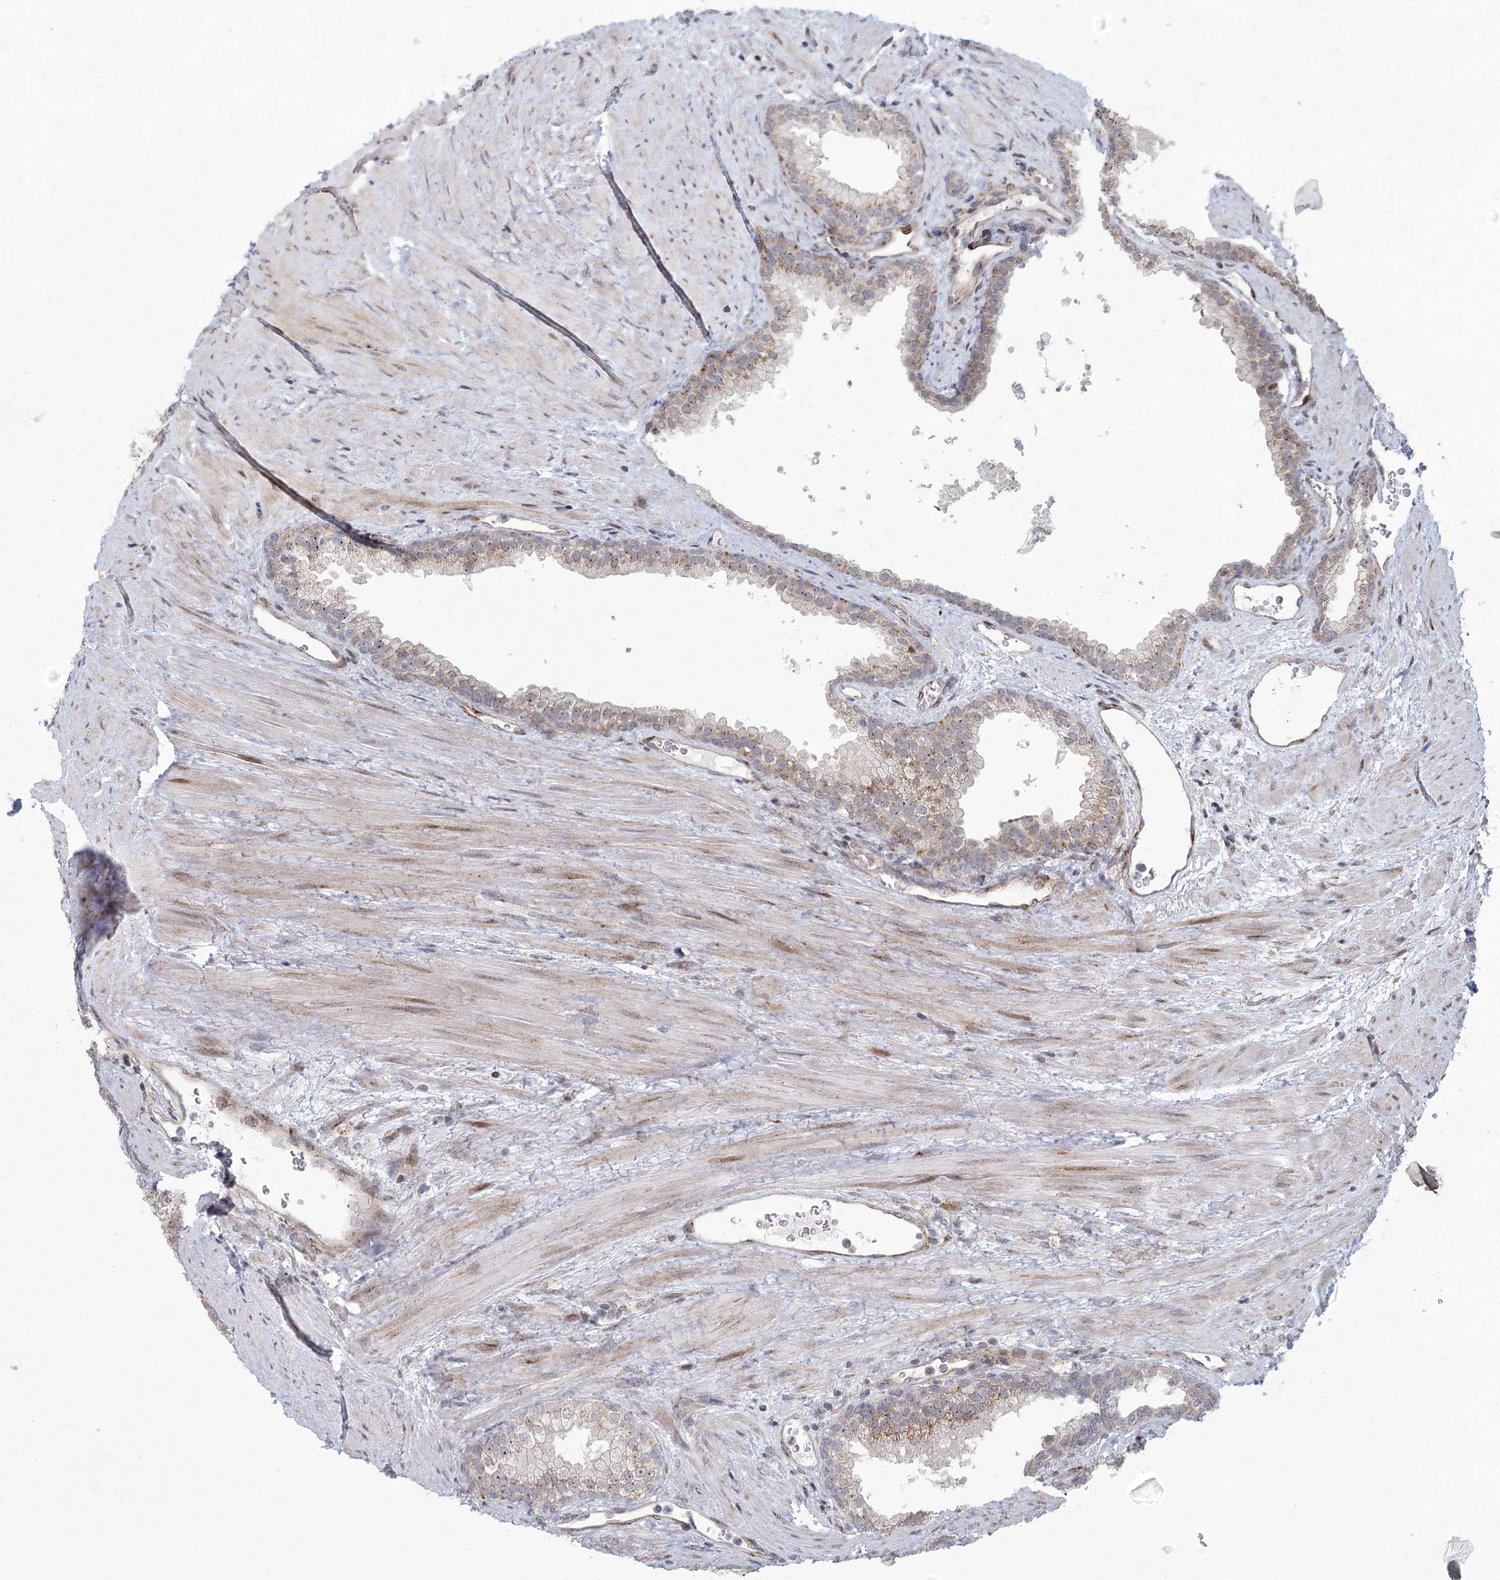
{"staining": {"intensity": "moderate", "quantity": "25%-75%", "location": "nuclear"}, "tissue": "prostate", "cell_type": "Glandular cells", "image_type": "normal", "snomed": [{"axis": "morphology", "description": "Normal tissue, NOS"}, {"axis": "topography", "description": "Prostate"}], "caption": "Immunohistochemical staining of benign prostate shows medium levels of moderate nuclear staining in approximately 25%-75% of glandular cells.", "gene": "PARM1", "patient": {"sex": "male", "age": 76}}